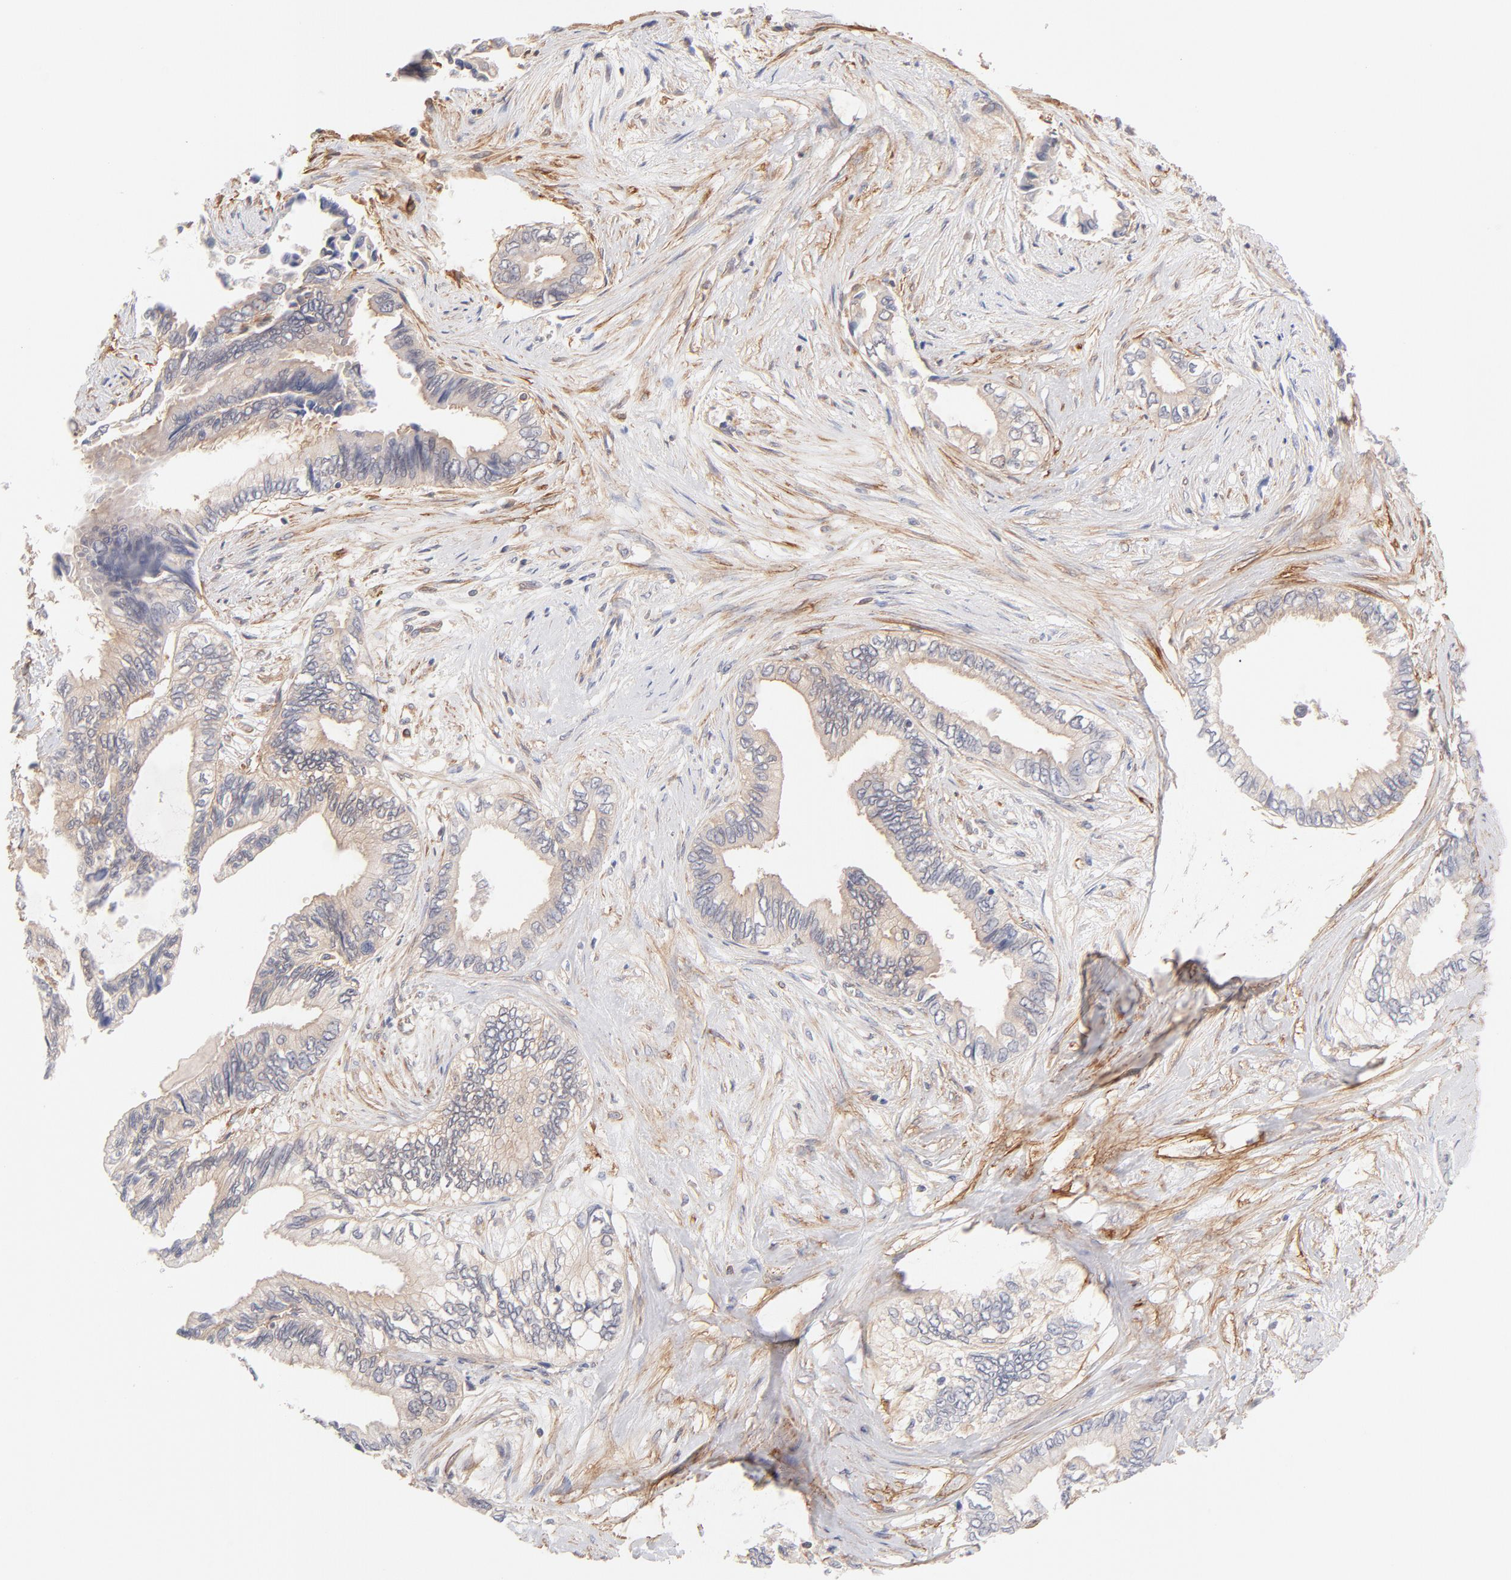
{"staining": {"intensity": "weak", "quantity": ">75%", "location": "cytoplasmic/membranous"}, "tissue": "pancreatic cancer", "cell_type": "Tumor cells", "image_type": "cancer", "snomed": [{"axis": "morphology", "description": "Adenocarcinoma, NOS"}, {"axis": "topography", "description": "Pancreas"}], "caption": "Protein staining of pancreatic adenocarcinoma tissue shows weak cytoplasmic/membranous staining in about >75% of tumor cells.", "gene": "LDLRAP1", "patient": {"sex": "female", "age": 66}}